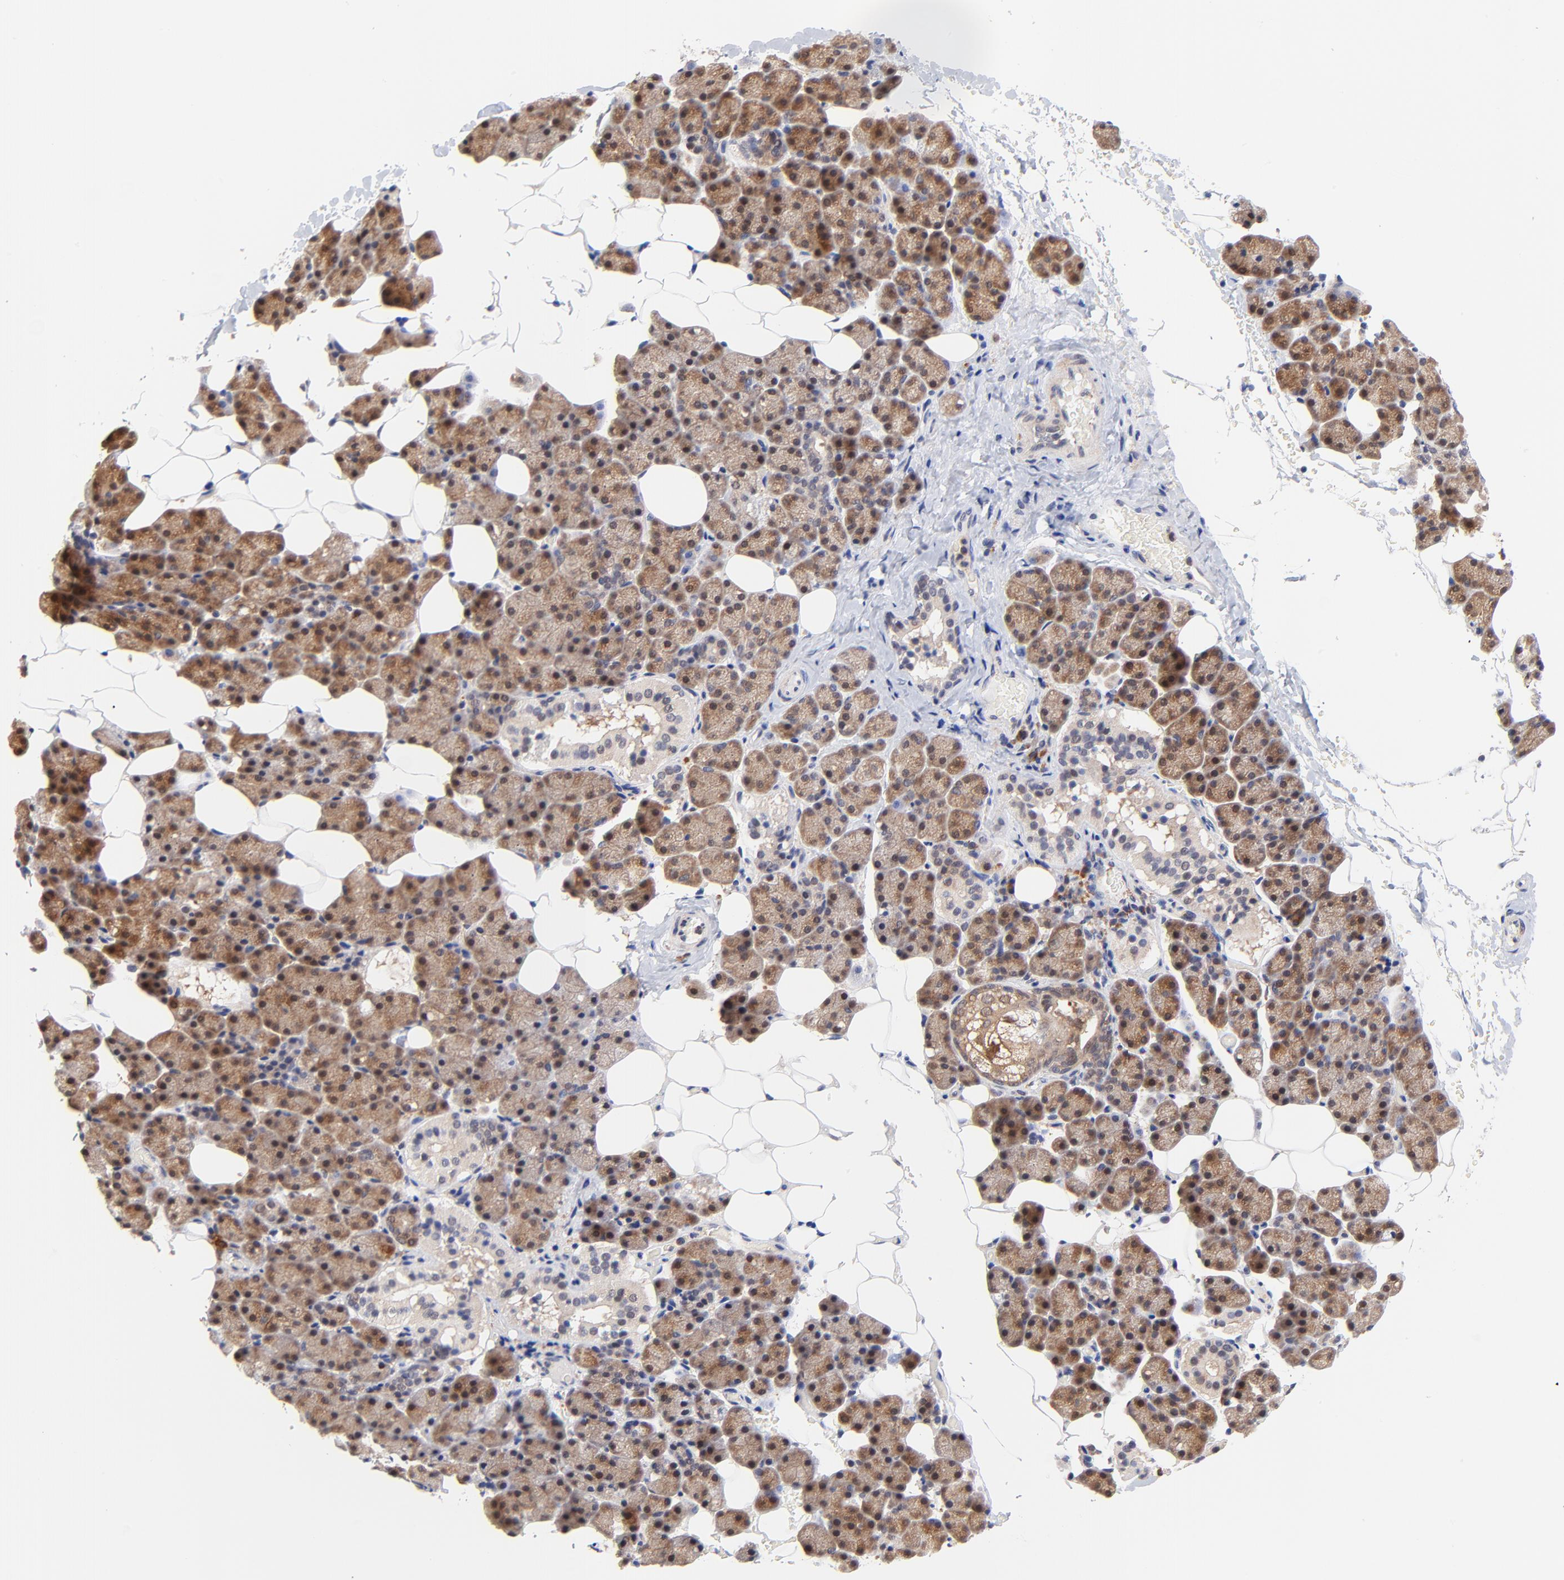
{"staining": {"intensity": "moderate", "quantity": ">75%", "location": "cytoplasmic/membranous,nuclear"}, "tissue": "salivary gland", "cell_type": "Glandular cells", "image_type": "normal", "snomed": [{"axis": "morphology", "description": "Normal tissue, NOS"}, {"axis": "topography", "description": "Lymph node"}, {"axis": "topography", "description": "Salivary gland"}], "caption": "Benign salivary gland demonstrates moderate cytoplasmic/membranous,nuclear expression in about >75% of glandular cells, visualized by immunohistochemistry. (DAB = brown stain, brightfield microscopy at high magnification).", "gene": "TXNL1", "patient": {"sex": "male", "age": 8}}